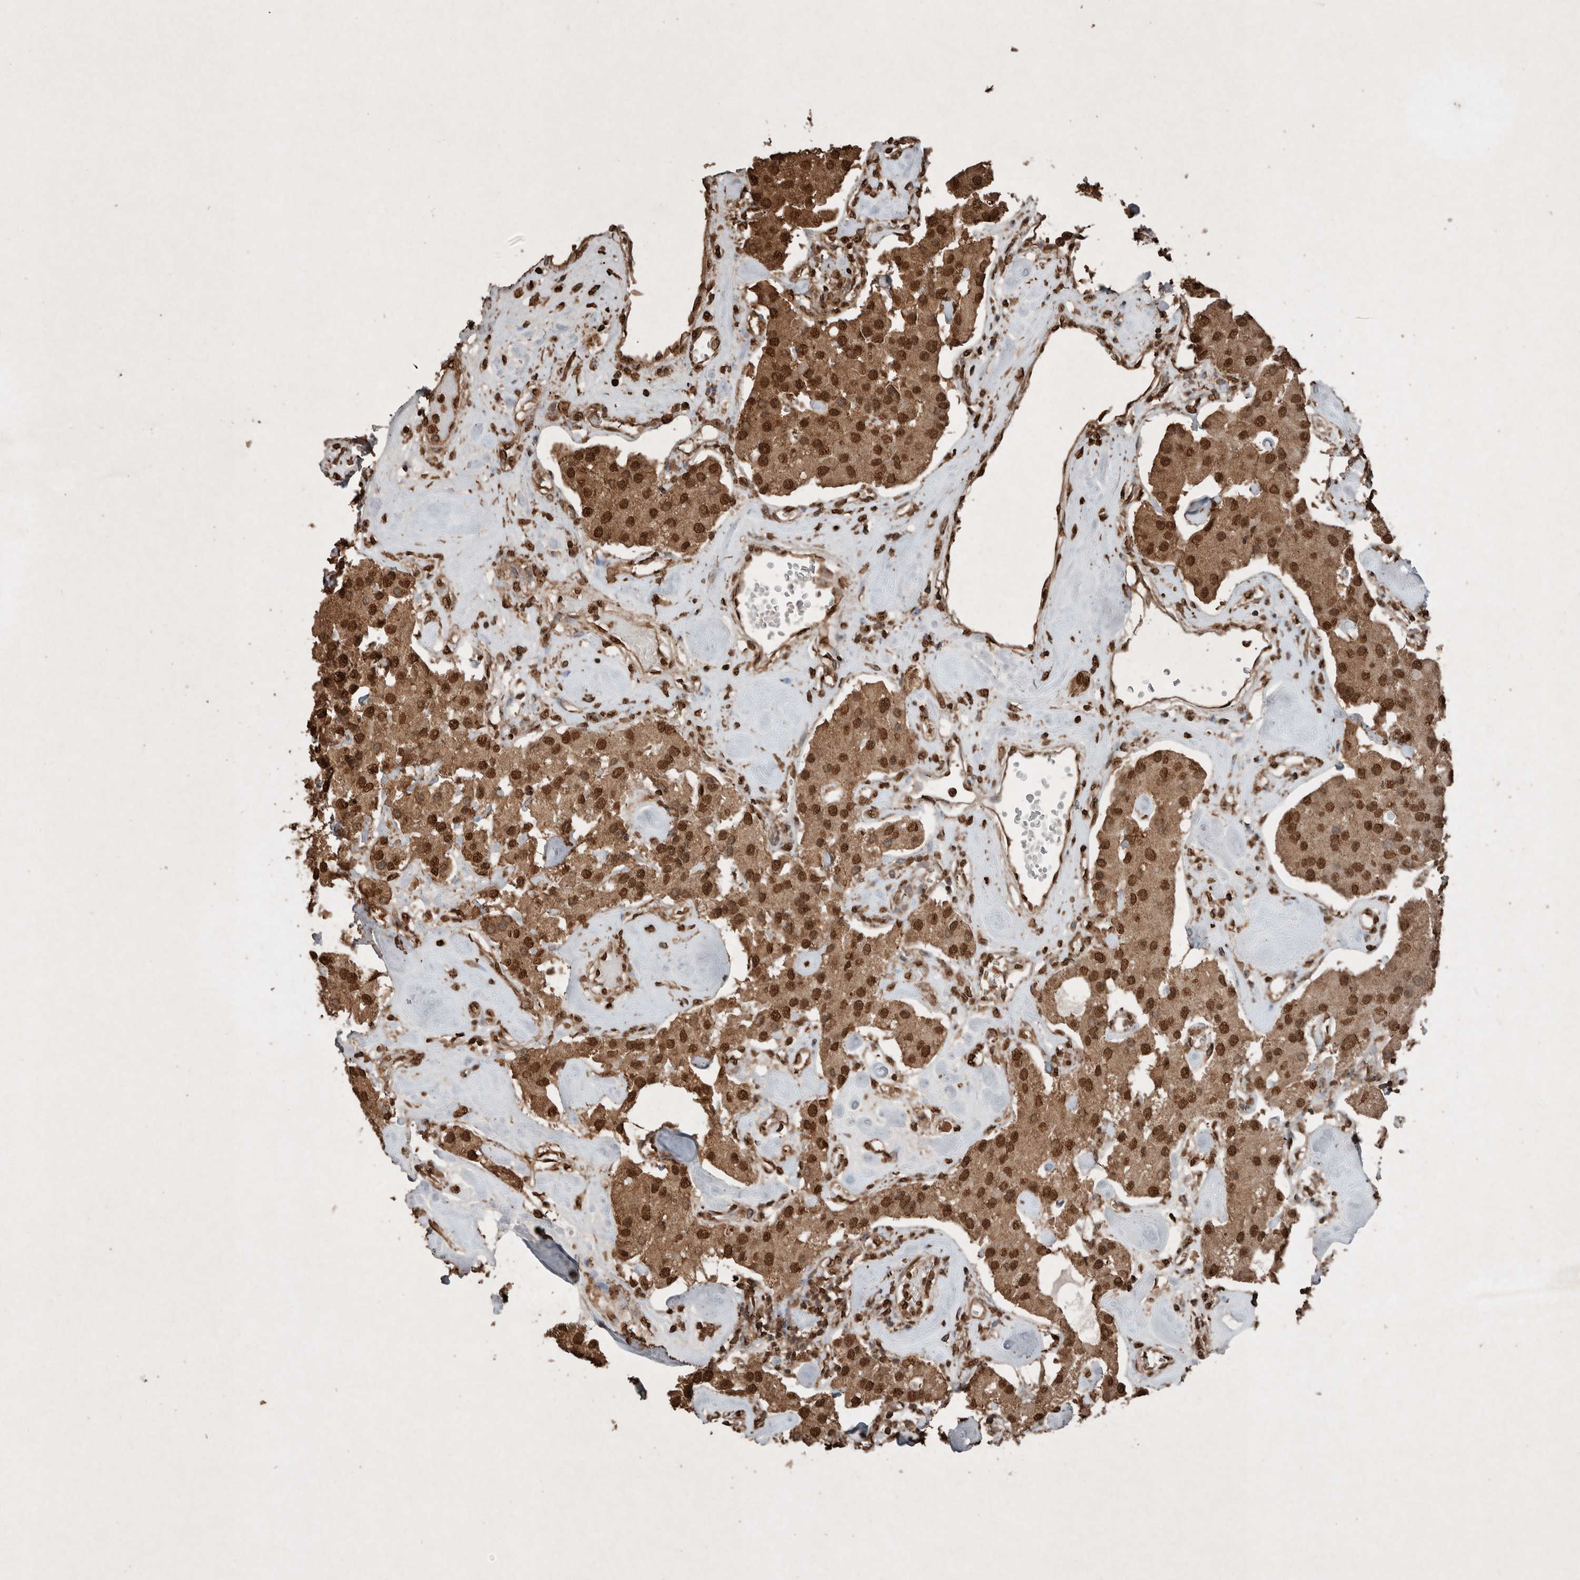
{"staining": {"intensity": "strong", "quantity": ">75%", "location": "cytoplasmic/membranous,nuclear"}, "tissue": "carcinoid", "cell_type": "Tumor cells", "image_type": "cancer", "snomed": [{"axis": "morphology", "description": "Carcinoid, malignant, NOS"}, {"axis": "topography", "description": "Pancreas"}], "caption": "Immunohistochemistry (IHC) (DAB) staining of human carcinoid reveals strong cytoplasmic/membranous and nuclear protein staining in approximately >75% of tumor cells.", "gene": "FSTL3", "patient": {"sex": "male", "age": 41}}